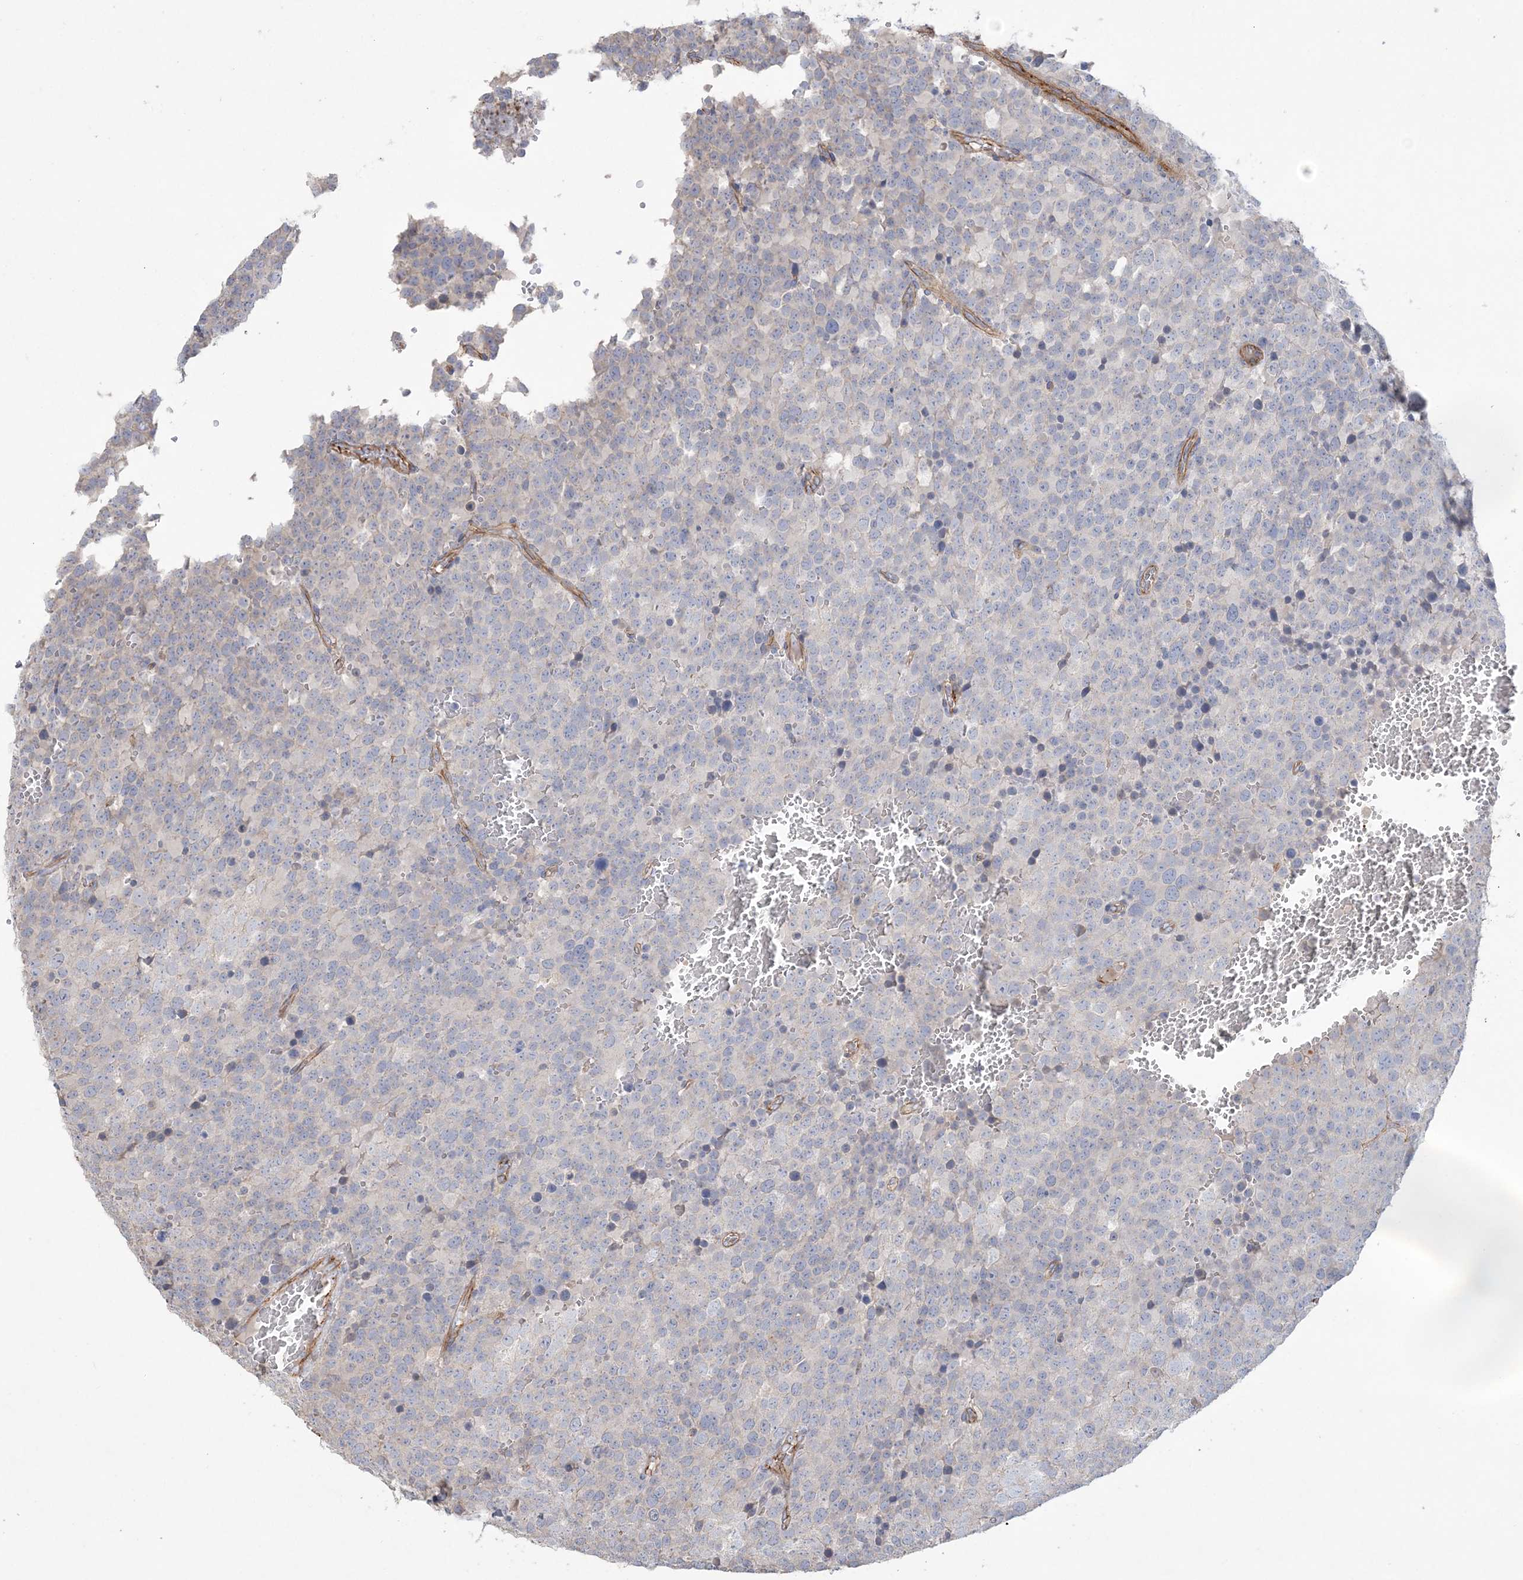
{"staining": {"intensity": "negative", "quantity": "none", "location": "none"}, "tissue": "testis cancer", "cell_type": "Tumor cells", "image_type": "cancer", "snomed": [{"axis": "morphology", "description": "Seminoma, NOS"}, {"axis": "topography", "description": "Testis"}], "caption": "The immunohistochemistry (IHC) image has no significant expression in tumor cells of testis cancer (seminoma) tissue.", "gene": "PIGC", "patient": {"sex": "male", "age": 71}}